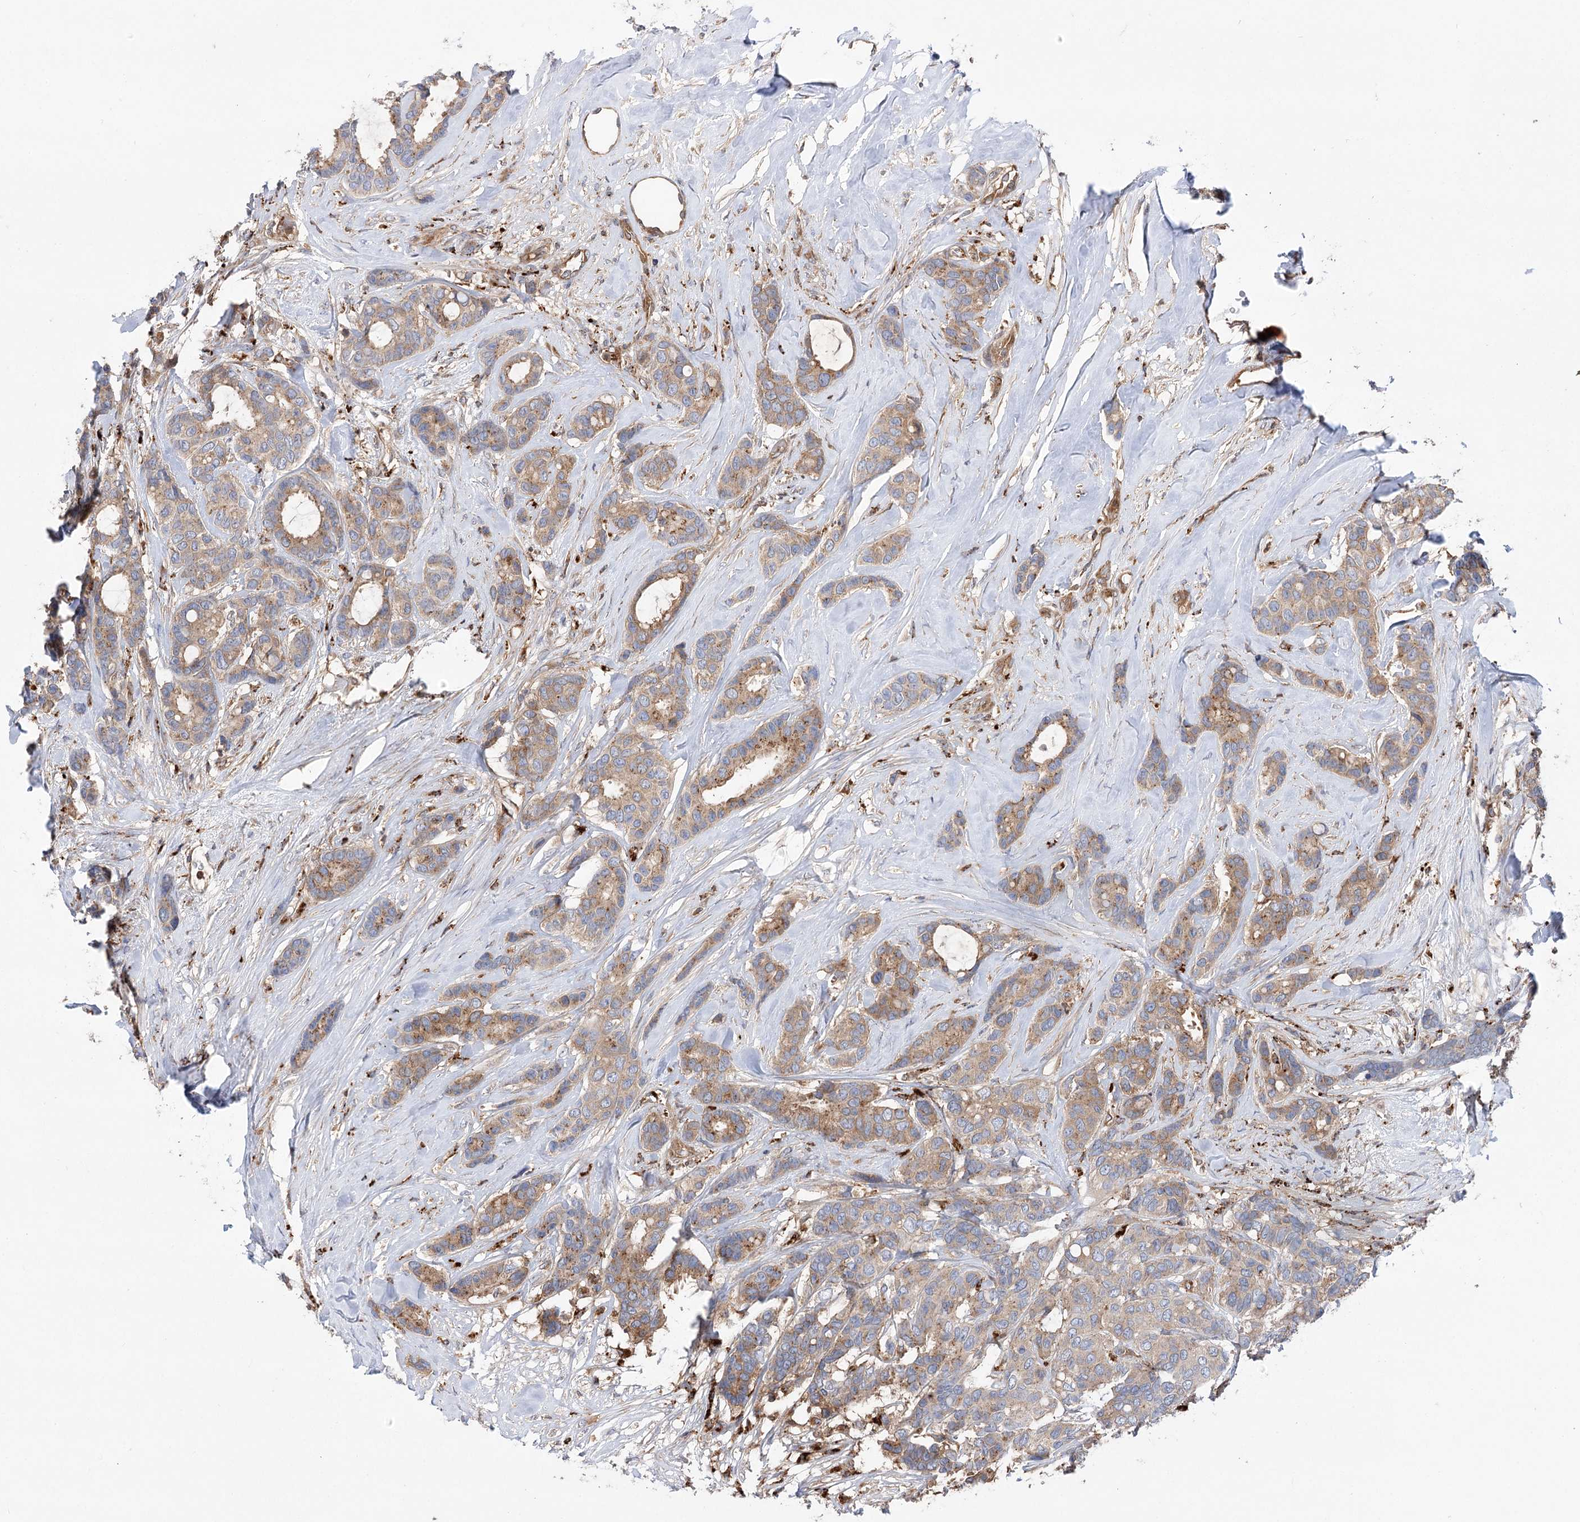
{"staining": {"intensity": "moderate", "quantity": "<25%", "location": "cytoplasmic/membranous"}, "tissue": "breast cancer", "cell_type": "Tumor cells", "image_type": "cancer", "snomed": [{"axis": "morphology", "description": "Duct carcinoma"}, {"axis": "topography", "description": "Breast"}], "caption": "Brown immunohistochemical staining in breast cancer reveals moderate cytoplasmic/membranous positivity in approximately <25% of tumor cells.", "gene": "VPS37B", "patient": {"sex": "female", "age": 87}}